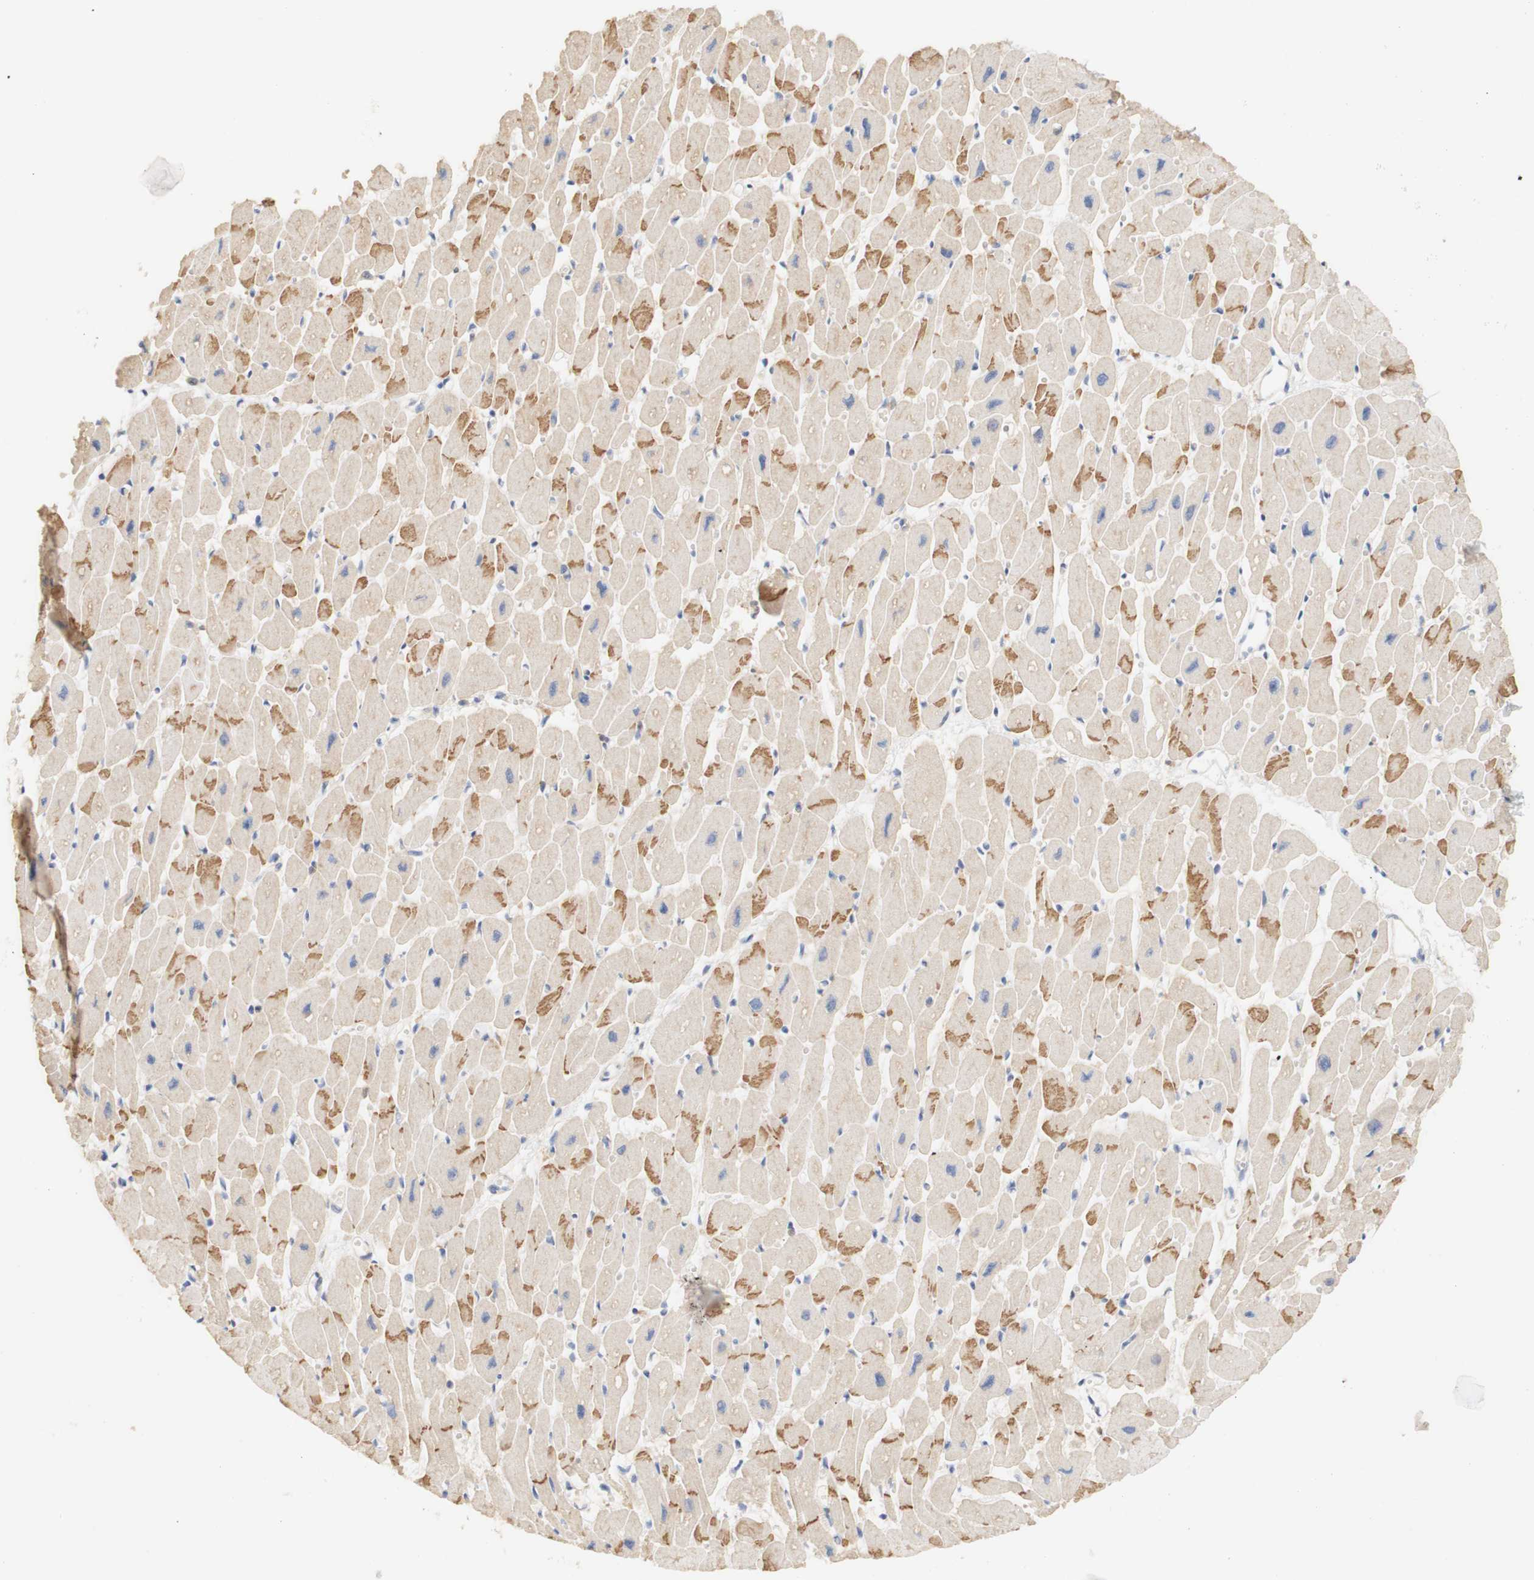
{"staining": {"intensity": "moderate", "quantity": "25%-75%", "location": "cytoplasmic/membranous"}, "tissue": "heart muscle", "cell_type": "Cardiomyocytes", "image_type": "normal", "snomed": [{"axis": "morphology", "description": "Normal tissue, NOS"}, {"axis": "topography", "description": "Heart"}], "caption": "Approximately 25%-75% of cardiomyocytes in unremarkable heart muscle show moderate cytoplasmic/membranous protein positivity as visualized by brown immunohistochemical staining.", "gene": "PCDH7", "patient": {"sex": "female", "age": 54}}